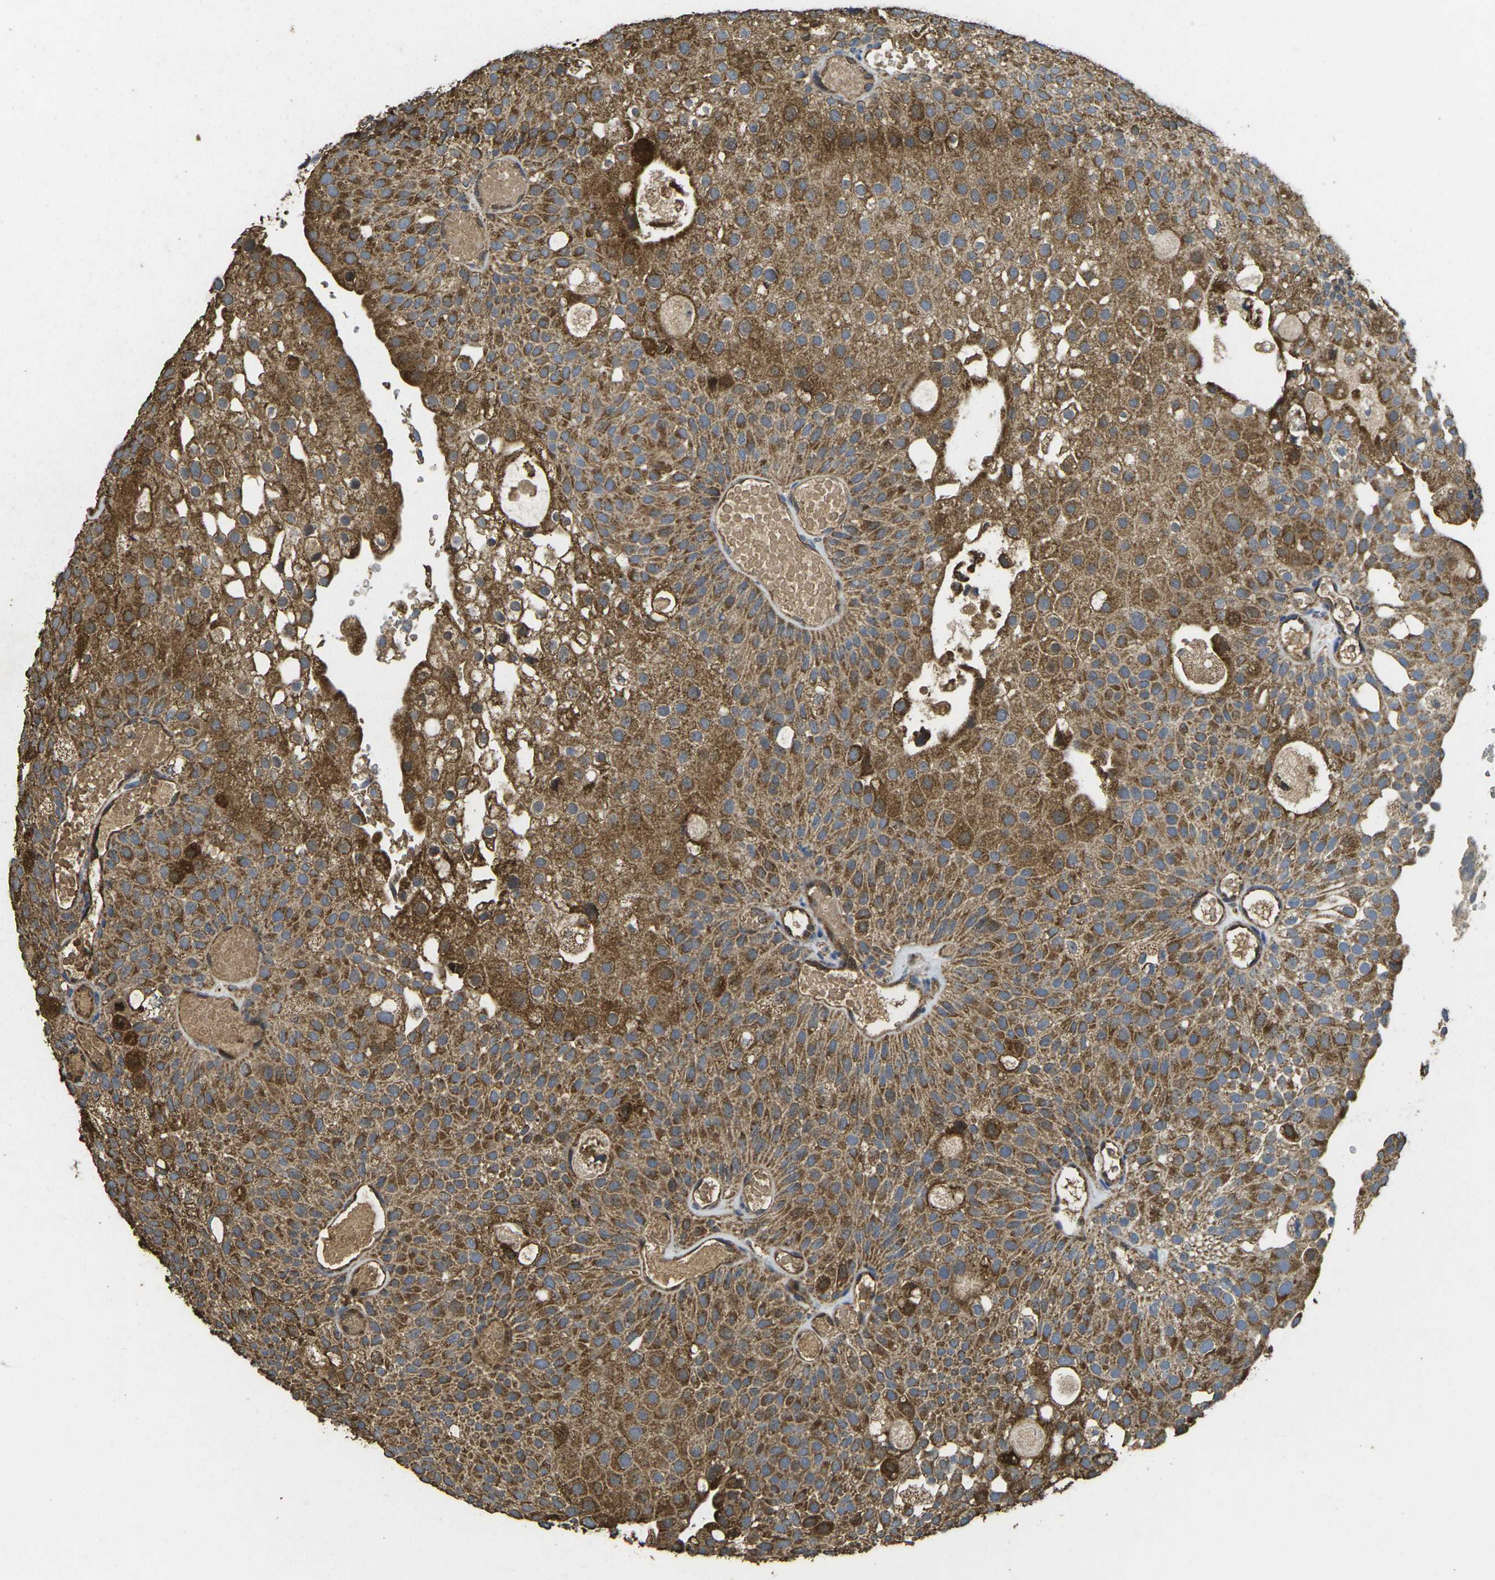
{"staining": {"intensity": "moderate", "quantity": ">75%", "location": "cytoplasmic/membranous"}, "tissue": "urothelial cancer", "cell_type": "Tumor cells", "image_type": "cancer", "snomed": [{"axis": "morphology", "description": "Urothelial carcinoma, Low grade"}, {"axis": "topography", "description": "Urinary bladder"}], "caption": "Urothelial carcinoma (low-grade) stained for a protein exhibits moderate cytoplasmic/membranous positivity in tumor cells. Using DAB (brown) and hematoxylin (blue) stains, captured at high magnification using brightfield microscopy.", "gene": "MAPK11", "patient": {"sex": "male", "age": 78}}